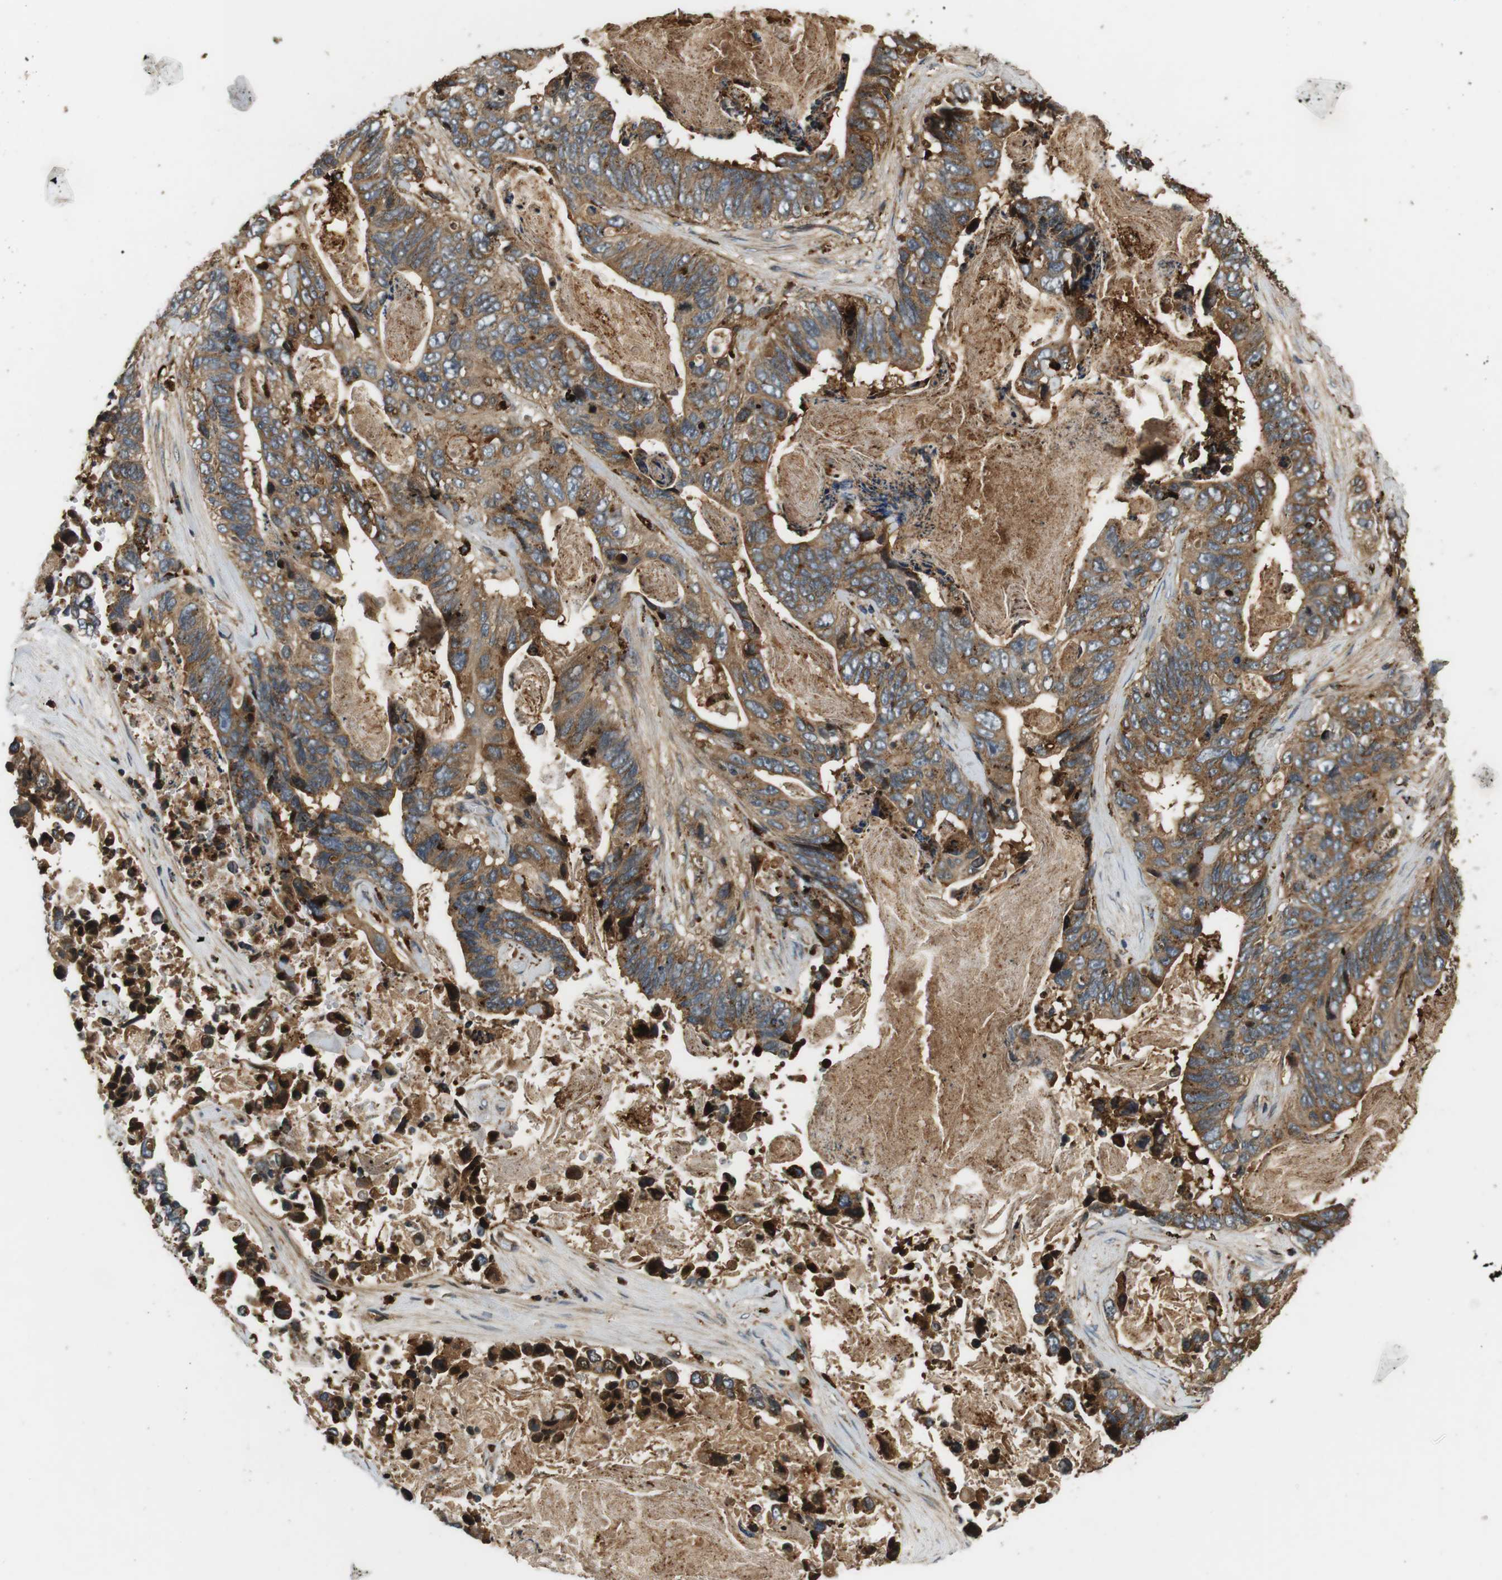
{"staining": {"intensity": "moderate", "quantity": ">75%", "location": "cytoplasmic/membranous"}, "tissue": "stomach cancer", "cell_type": "Tumor cells", "image_type": "cancer", "snomed": [{"axis": "morphology", "description": "Adenocarcinoma, NOS"}, {"axis": "topography", "description": "Stomach"}], "caption": "Immunohistochemical staining of stomach cancer (adenocarcinoma) shows medium levels of moderate cytoplasmic/membranous protein expression in about >75% of tumor cells.", "gene": "TXNRD1", "patient": {"sex": "female", "age": 89}}